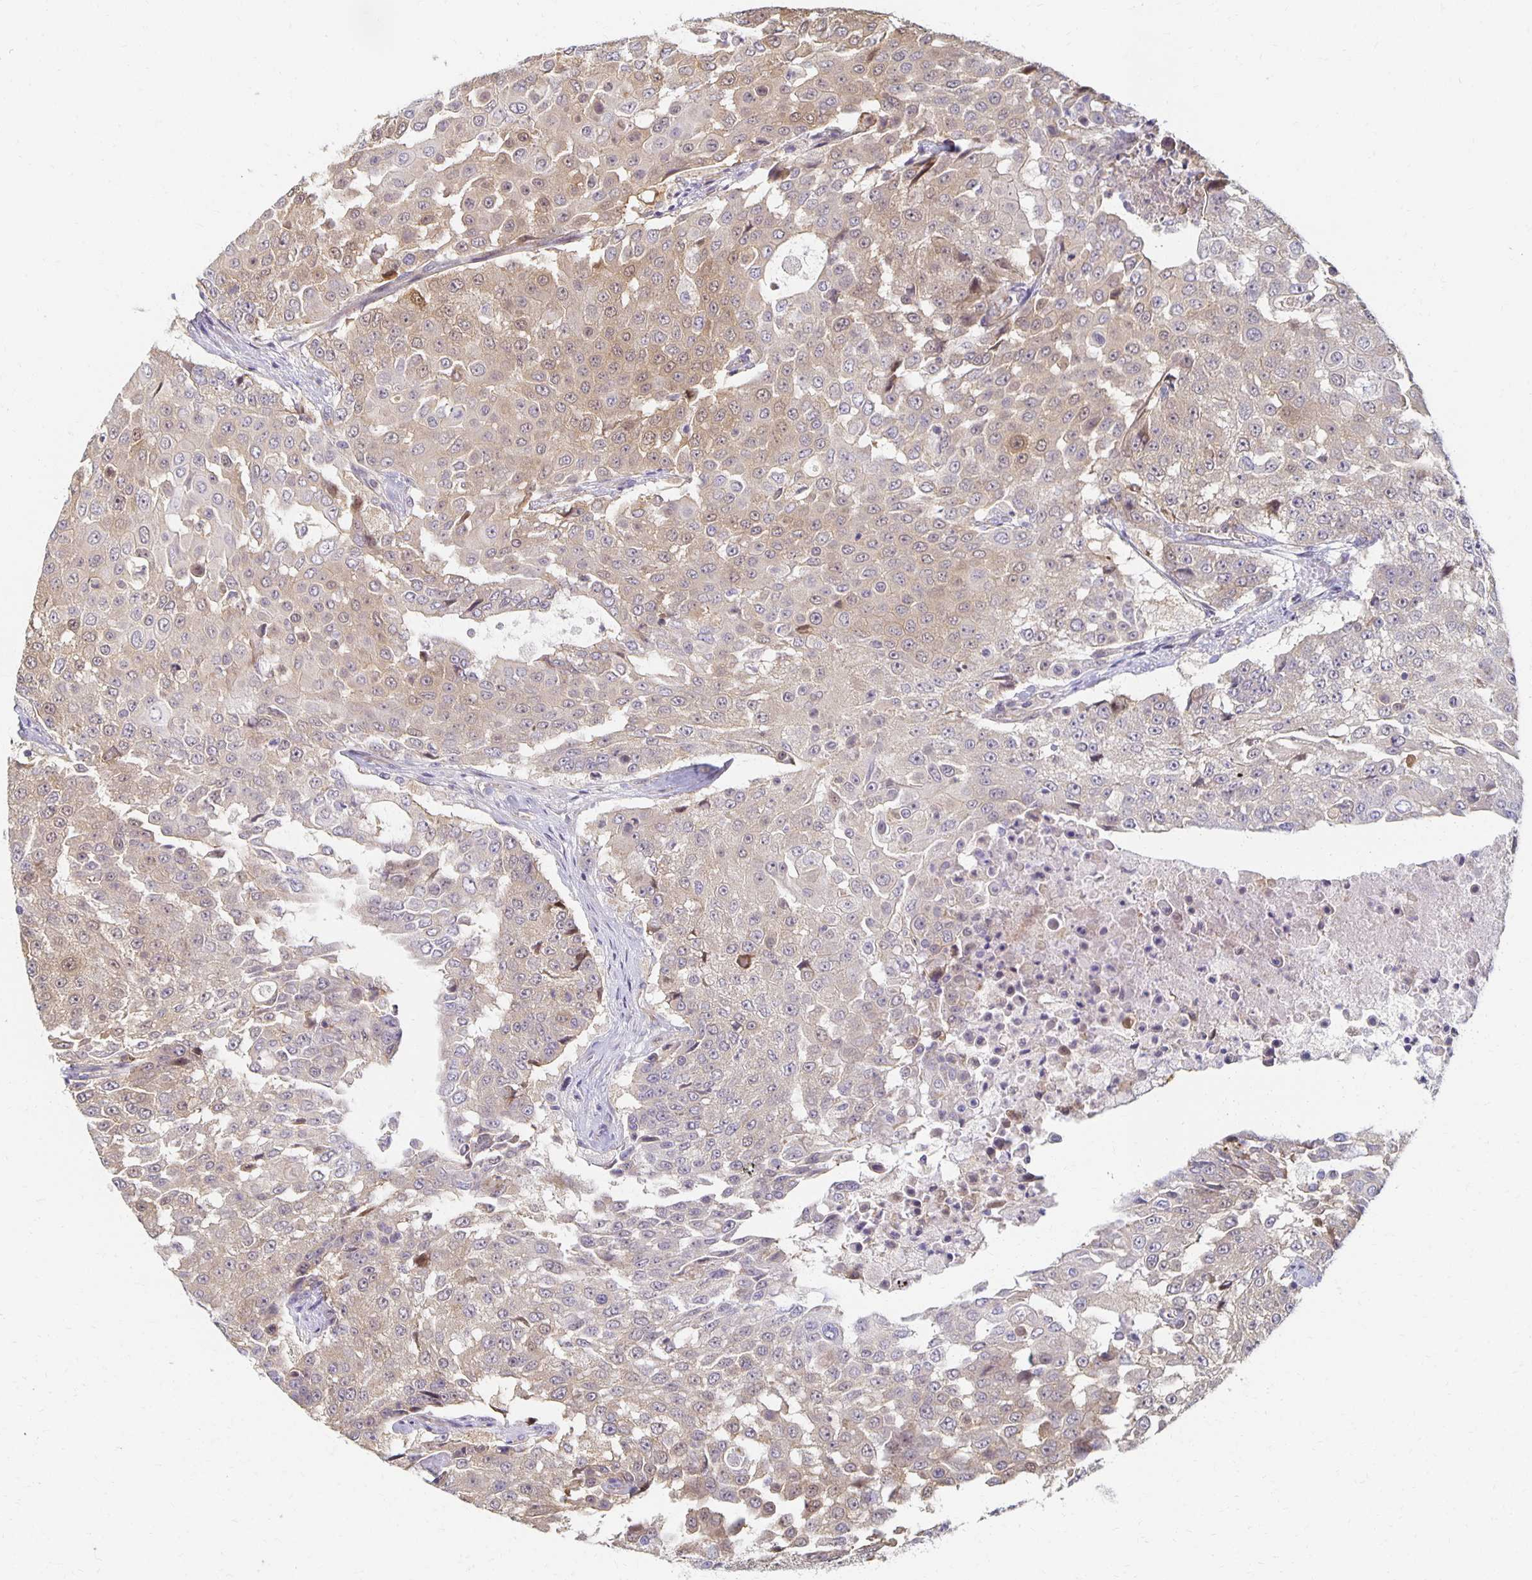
{"staining": {"intensity": "weak", "quantity": "25%-75%", "location": "cytoplasmic/membranous"}, "tissue": "urothelial cancer", "cell_type": "Tumor cells", "image_type": "cancer", "snomed": [{"axis": "morphology", "description": "Urothelial carcinoma, High grade"}, {"axis": "topography", "description": "Urinary bladder"}], "caption": "Weak cytoplasmic/membranous staining for a protein is seen in approximately 25%-75% of tumor cells of urothelial carcinoma (high-grade) using IHC.", "gene": "SORL1", "patient": {"sex": "female", "age": 63}}